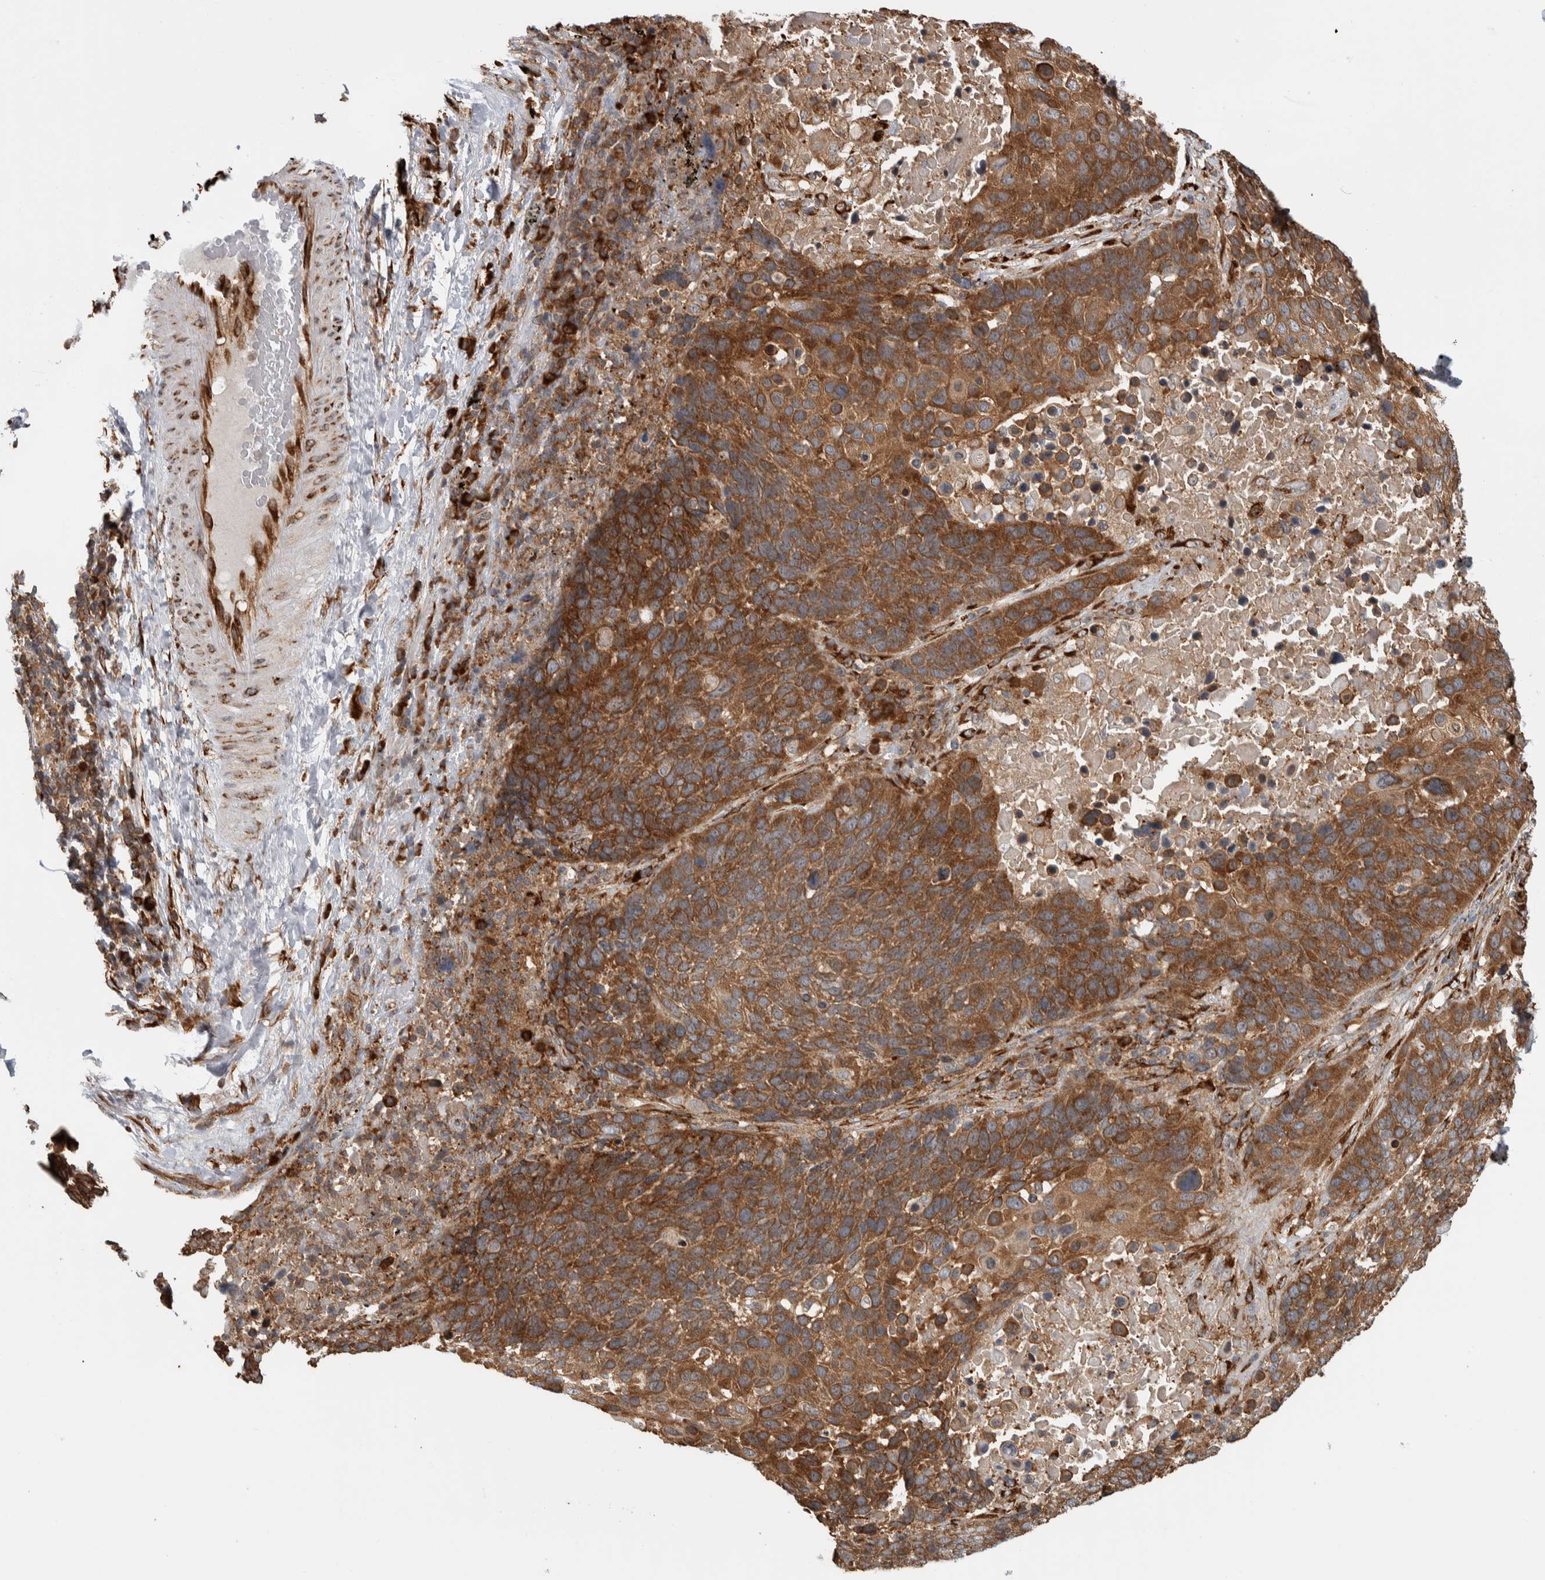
{"staining": {"intensity": "strong", "quantity": ">75%", "location": "cytoplasmic/membranous"}, "tissue": "lung cancer", "cell_type": "Tumor cells", "image_type": "cancer", "snomed": [{"axis": "morphology", "description": "Squamous cell carcinoma, NOS"}, {"axis": "topography", "description": "Lung"}], "caption": "Approximately >75% of tumor cells in human lung cancer exhibit strong cytoplasmic/membranous protein positivity as visualized by brown immunohistochemical staining.", "gene": "EIF3H", "patient": {"sex": "male", "age": 66}}